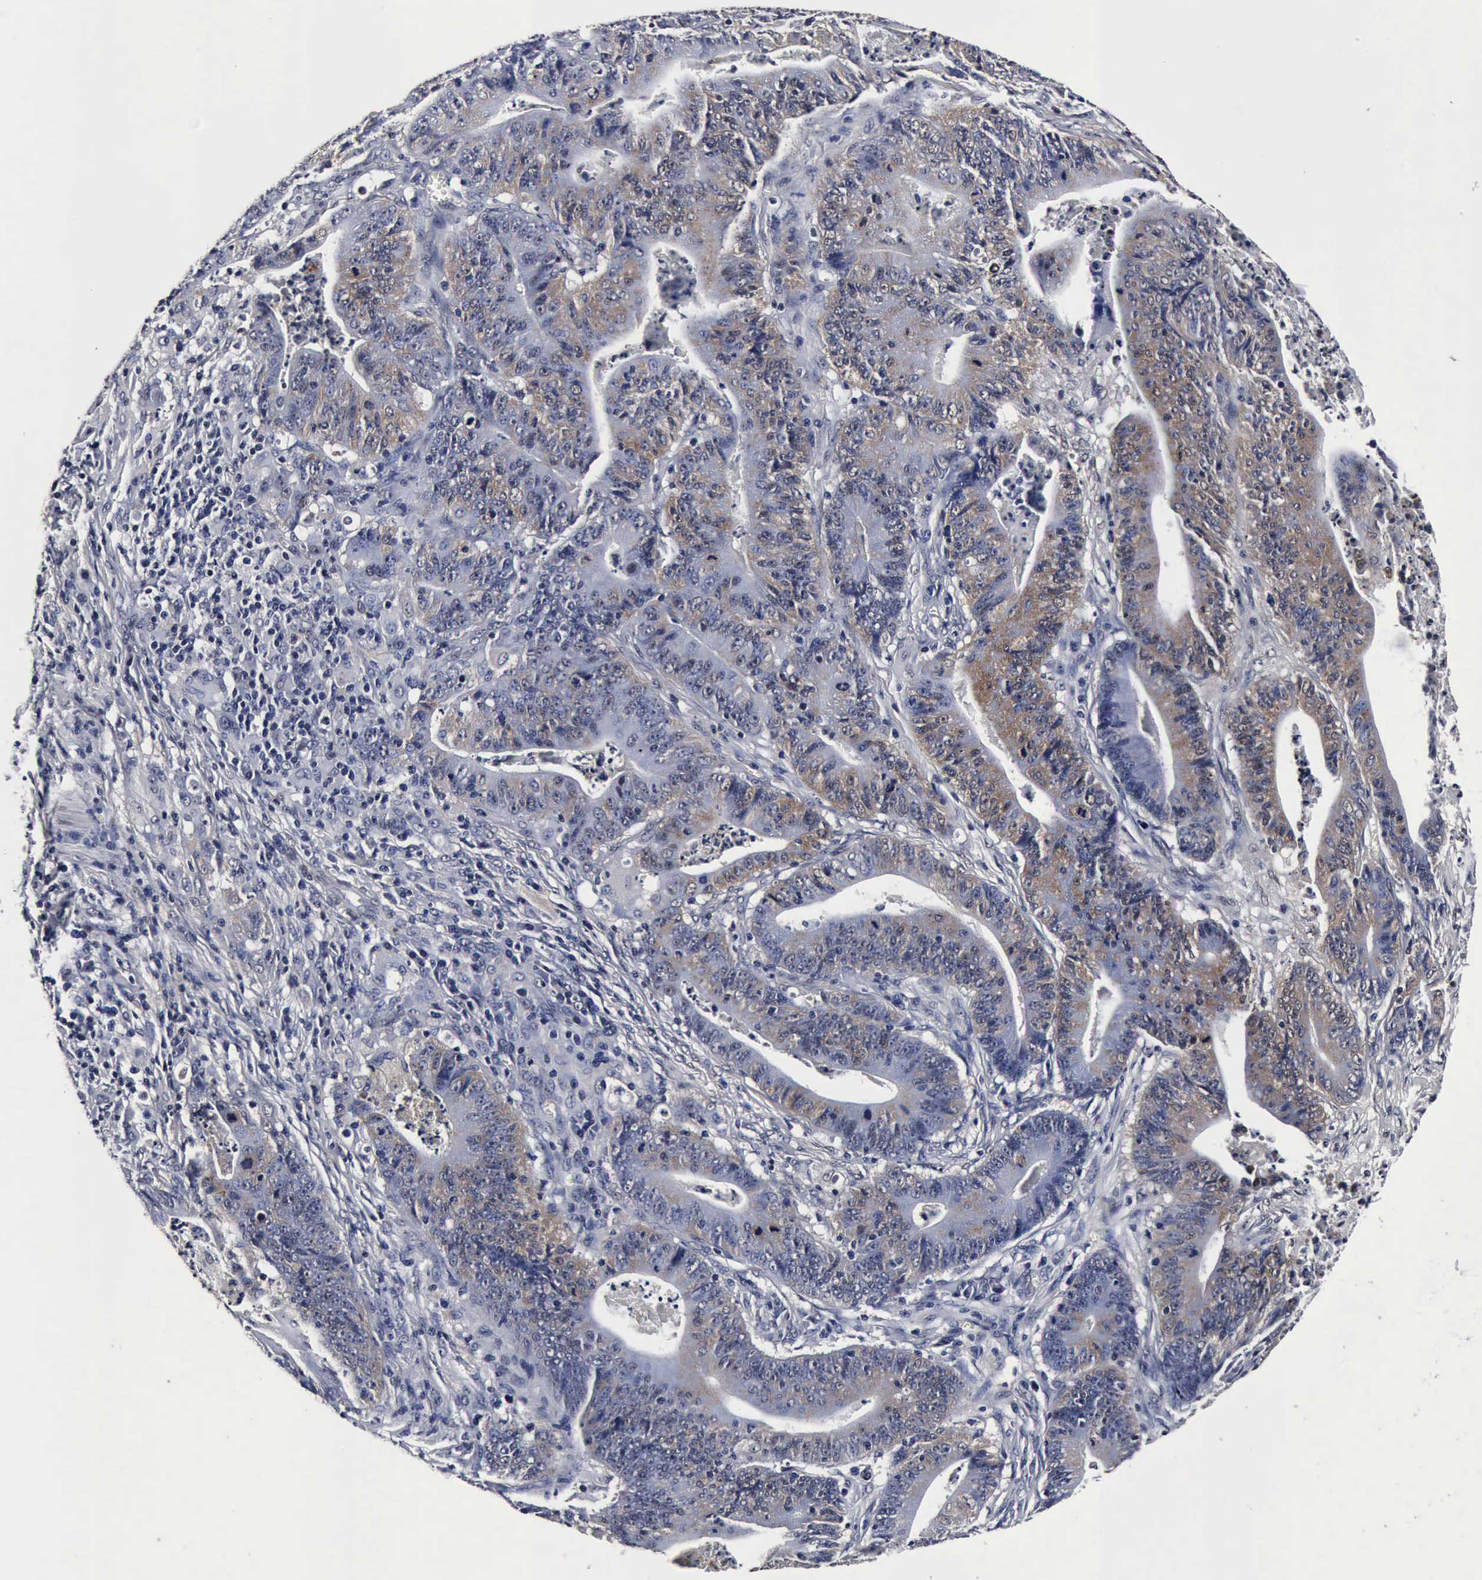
{"staining": {"intensity": "weak", "quantity": "25%-75%", "location": "cytoplasmic/membranous"}, "tissue": "stomach cancer", "cell_type": "Tumor cells", "image_type": "cancer", "snomed": [{"axis": "morphology", "description": "Adenocarcinoma, NOS"}, {"axis": "topography", "description": "Stomach, lower"}], "caption": "A brown stain labels weak cytoplasmic/membranous staining of a protein in human adenocarcinoma (stomach) tumor cells.", "gene": "UBC", "patient": {"sex": "female", "age": 86}}